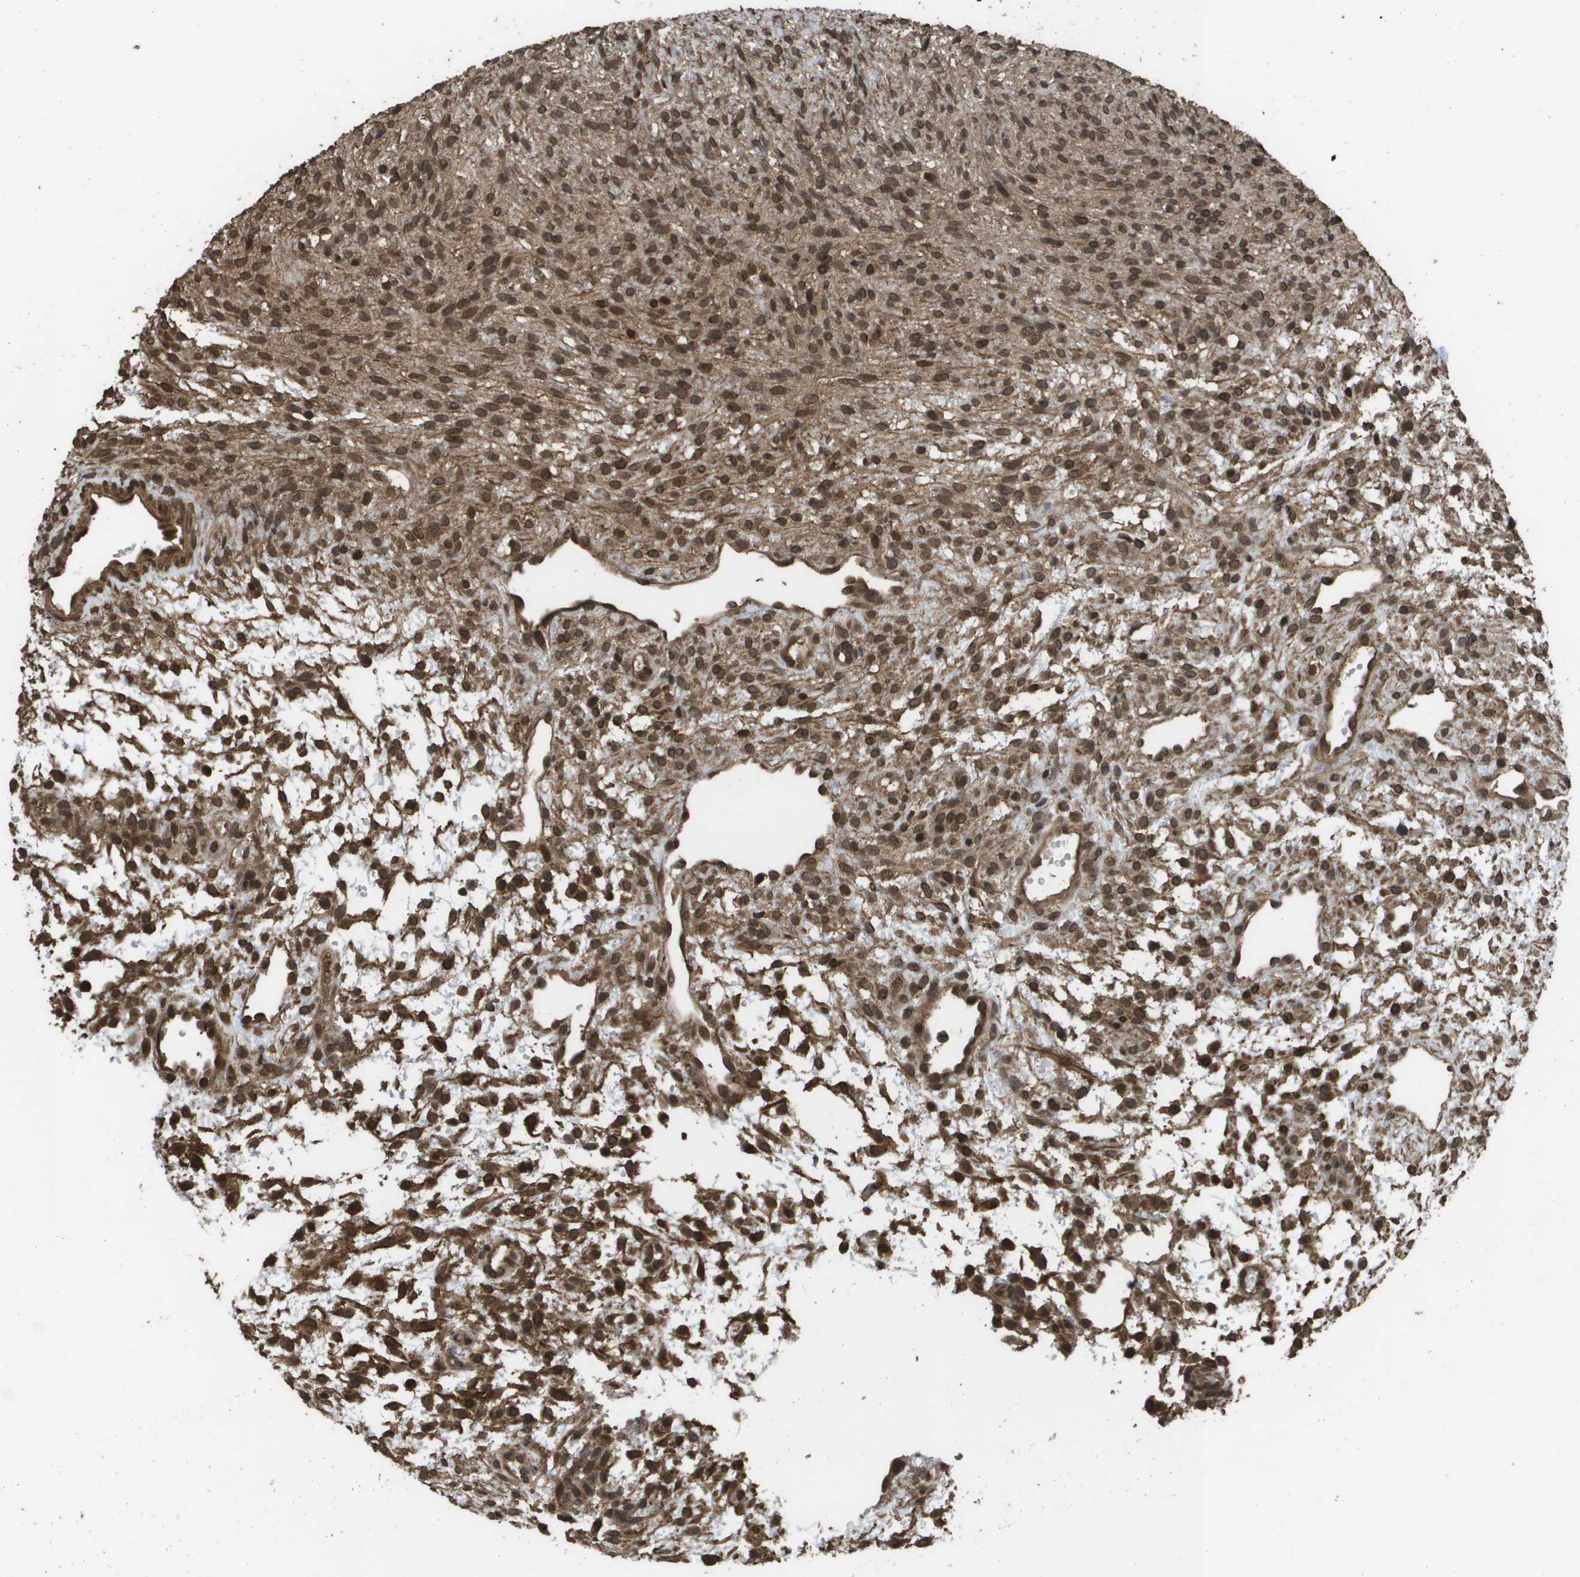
{"staining": {"intensity": "moderate", "quantity": ">75%", "location": "cytoplasmic/membranous,nuclear"}, "tissue": "ovary", "cell_type": "Ovarian stroma cells", "image_type": "normal", "snomed": [{"axis": "morphology", "description": "Normal tissue, NOS"}, {"axis": "morphology", "description": "Cyst, NOS"}, {"axis": "topography", "description": "Ovary"}], "caption": "A photomicrograph of human ovary stained for a protein exhibits moderate cytoplasmic/membranous,nuclear brown staining in ovarian stroma cells.", "gene": "AXIN2", "patient": {"sex": "female", "age": 18}}